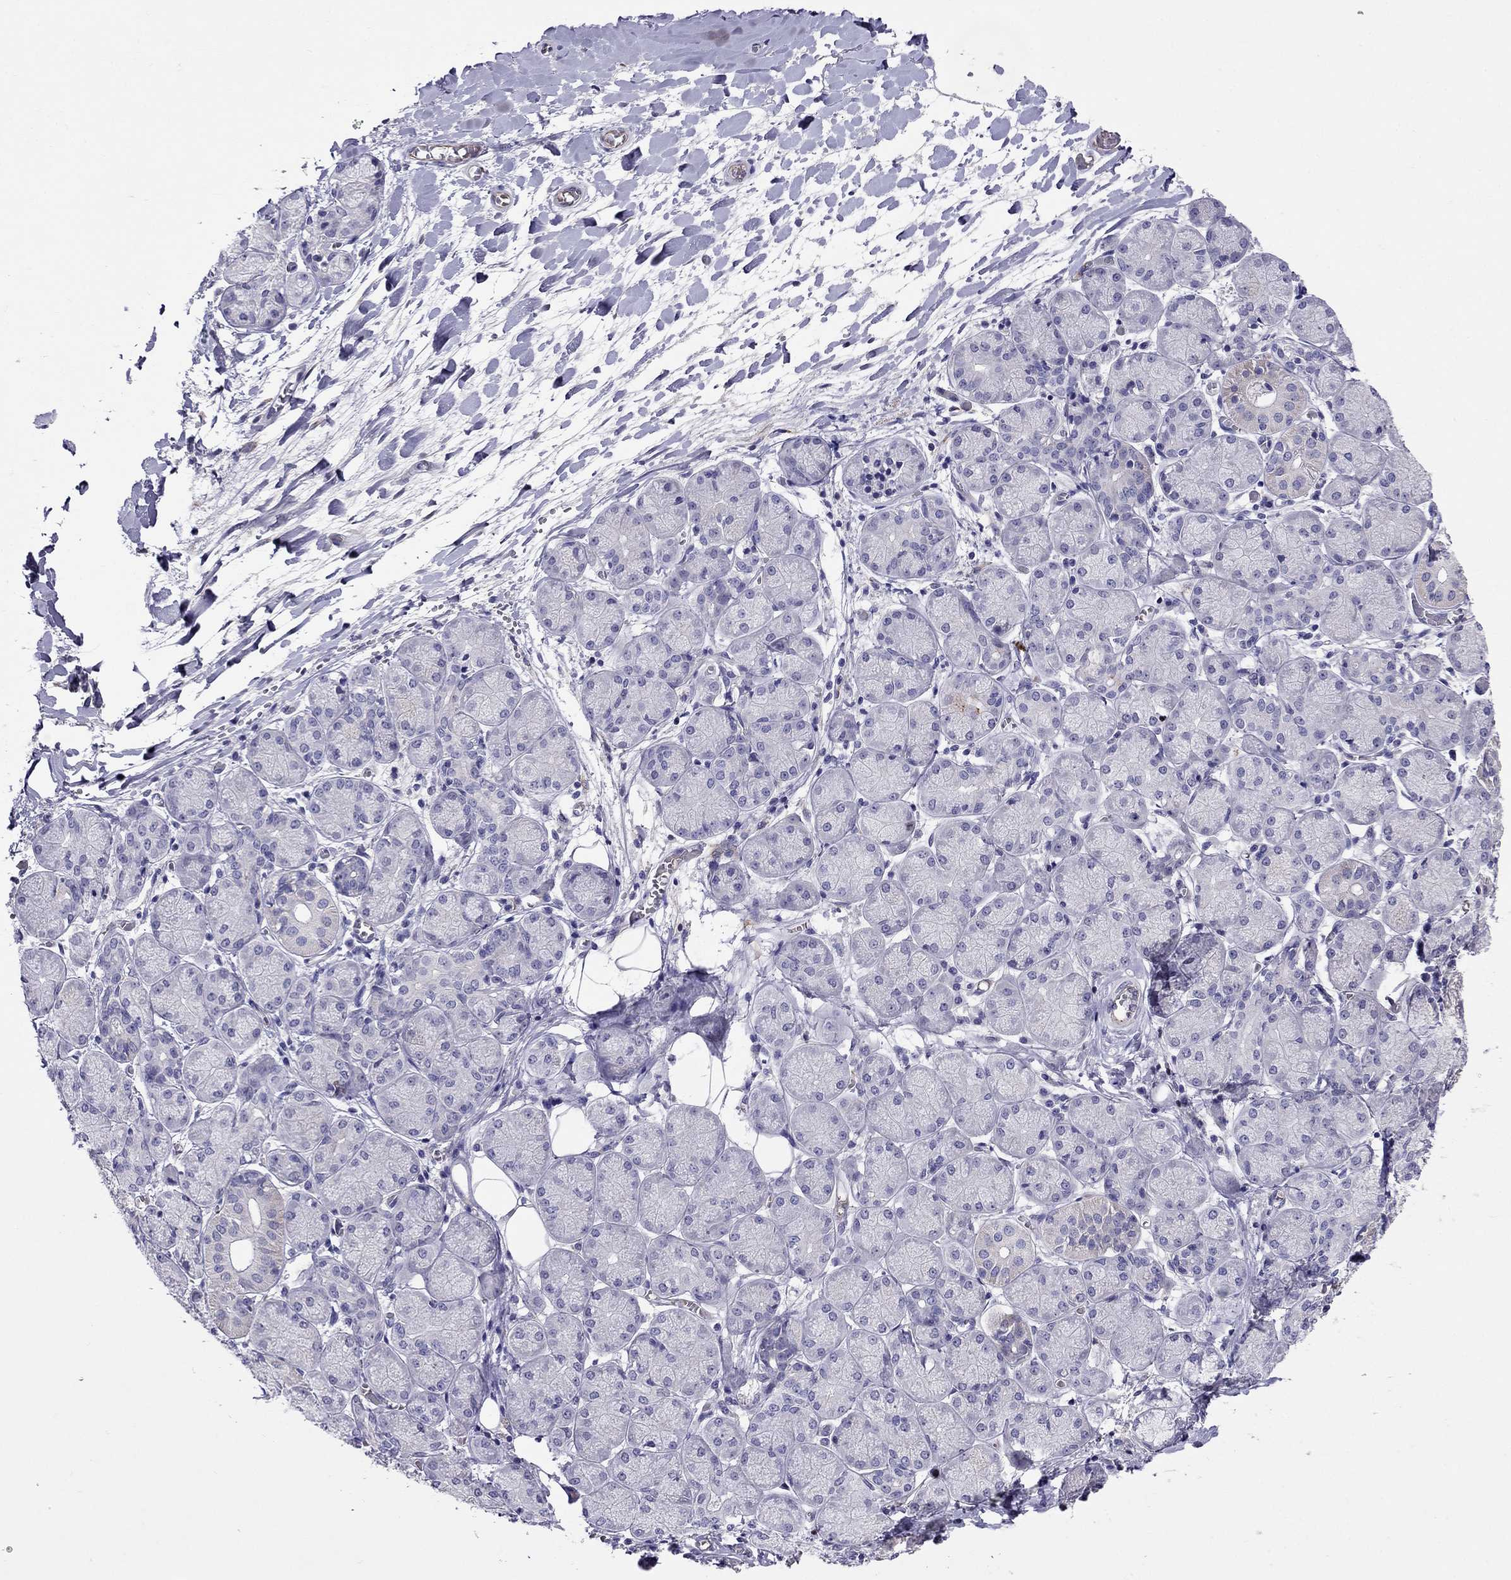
{"staining": {"intensity": "strong", "quantity": "<25%", "location": "cytoplasmic/membranous"}, "tissue": "salivary gland", "cell_type": "Glandular cells", "image_type": "normal", "snomed": [{"axis": "morphology", "description": "Normal tissue, NOS"}, {"axis": "topography", "description": "Salivary gland"}, {"axis": "topography", "description": "Peripheral nerve tissue"}], "caption": "Glandular cells exhibit medium levels of strong cytoplasmic/membranous staining in about <25% of cells in normal human salivary gland.", "gene": "SPINT4", "patient": {"sex": "female", "age": 24}}